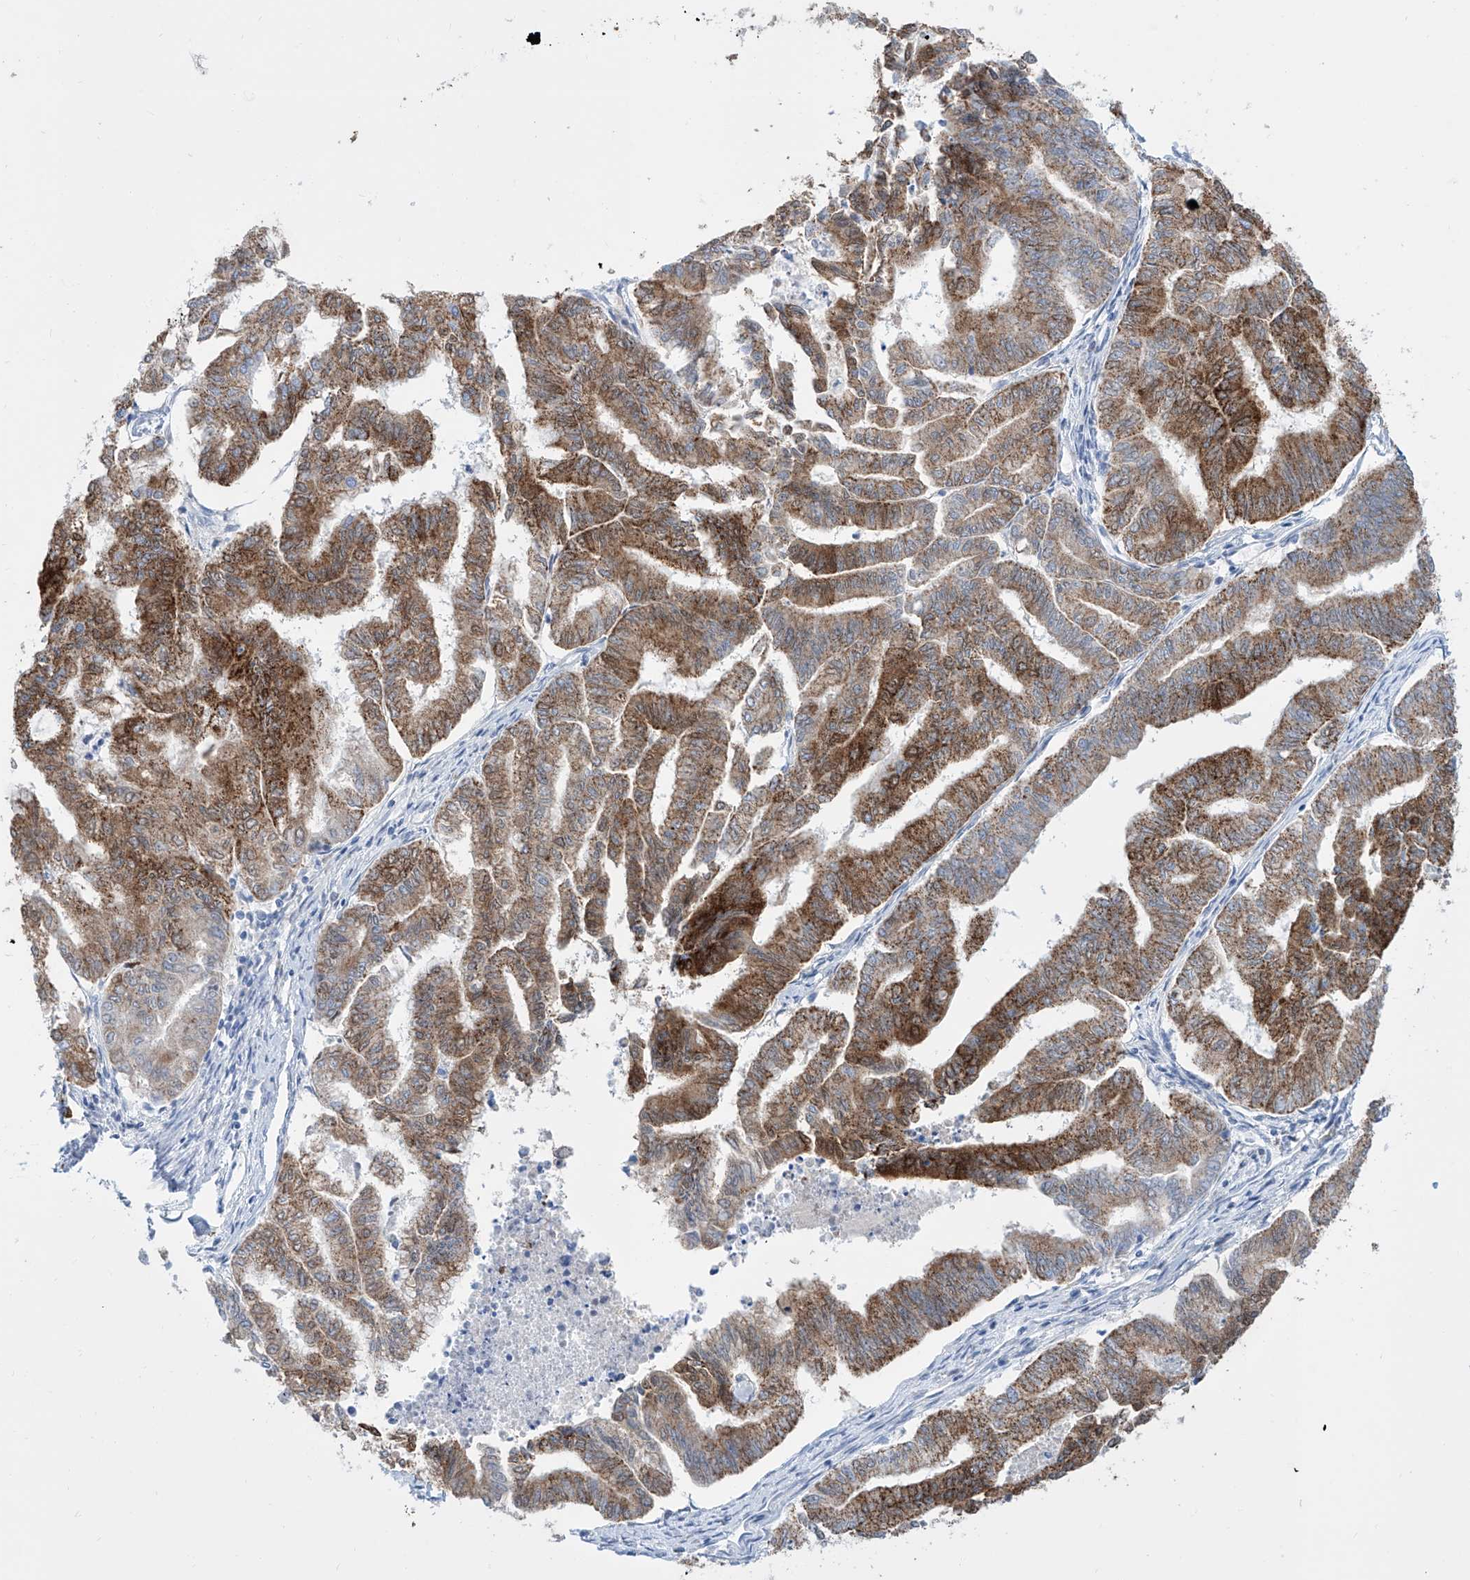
{"staining": {"intensity": "strong", "quantity": ">75%", "location": "cytoplasmic/membranous"}, "tissue": "endometrial cancer", "cell_type": "Tumor cells", "image_type": "cancer", "snomed": [{"axis": "morphology", "description": "Adenocarcinoma, NOS"}, {"axis": "topography", "description": "Endometrium"}], "caption": "Immunohistochemical staining of human adenocarcinoma (endometrial) demonstrates strong cytoplasmic/membranous protein positivity in about >75% of tumor cells.", "gene": "ALDH6A1", "patient": {"sex": "female", "age": 79}}